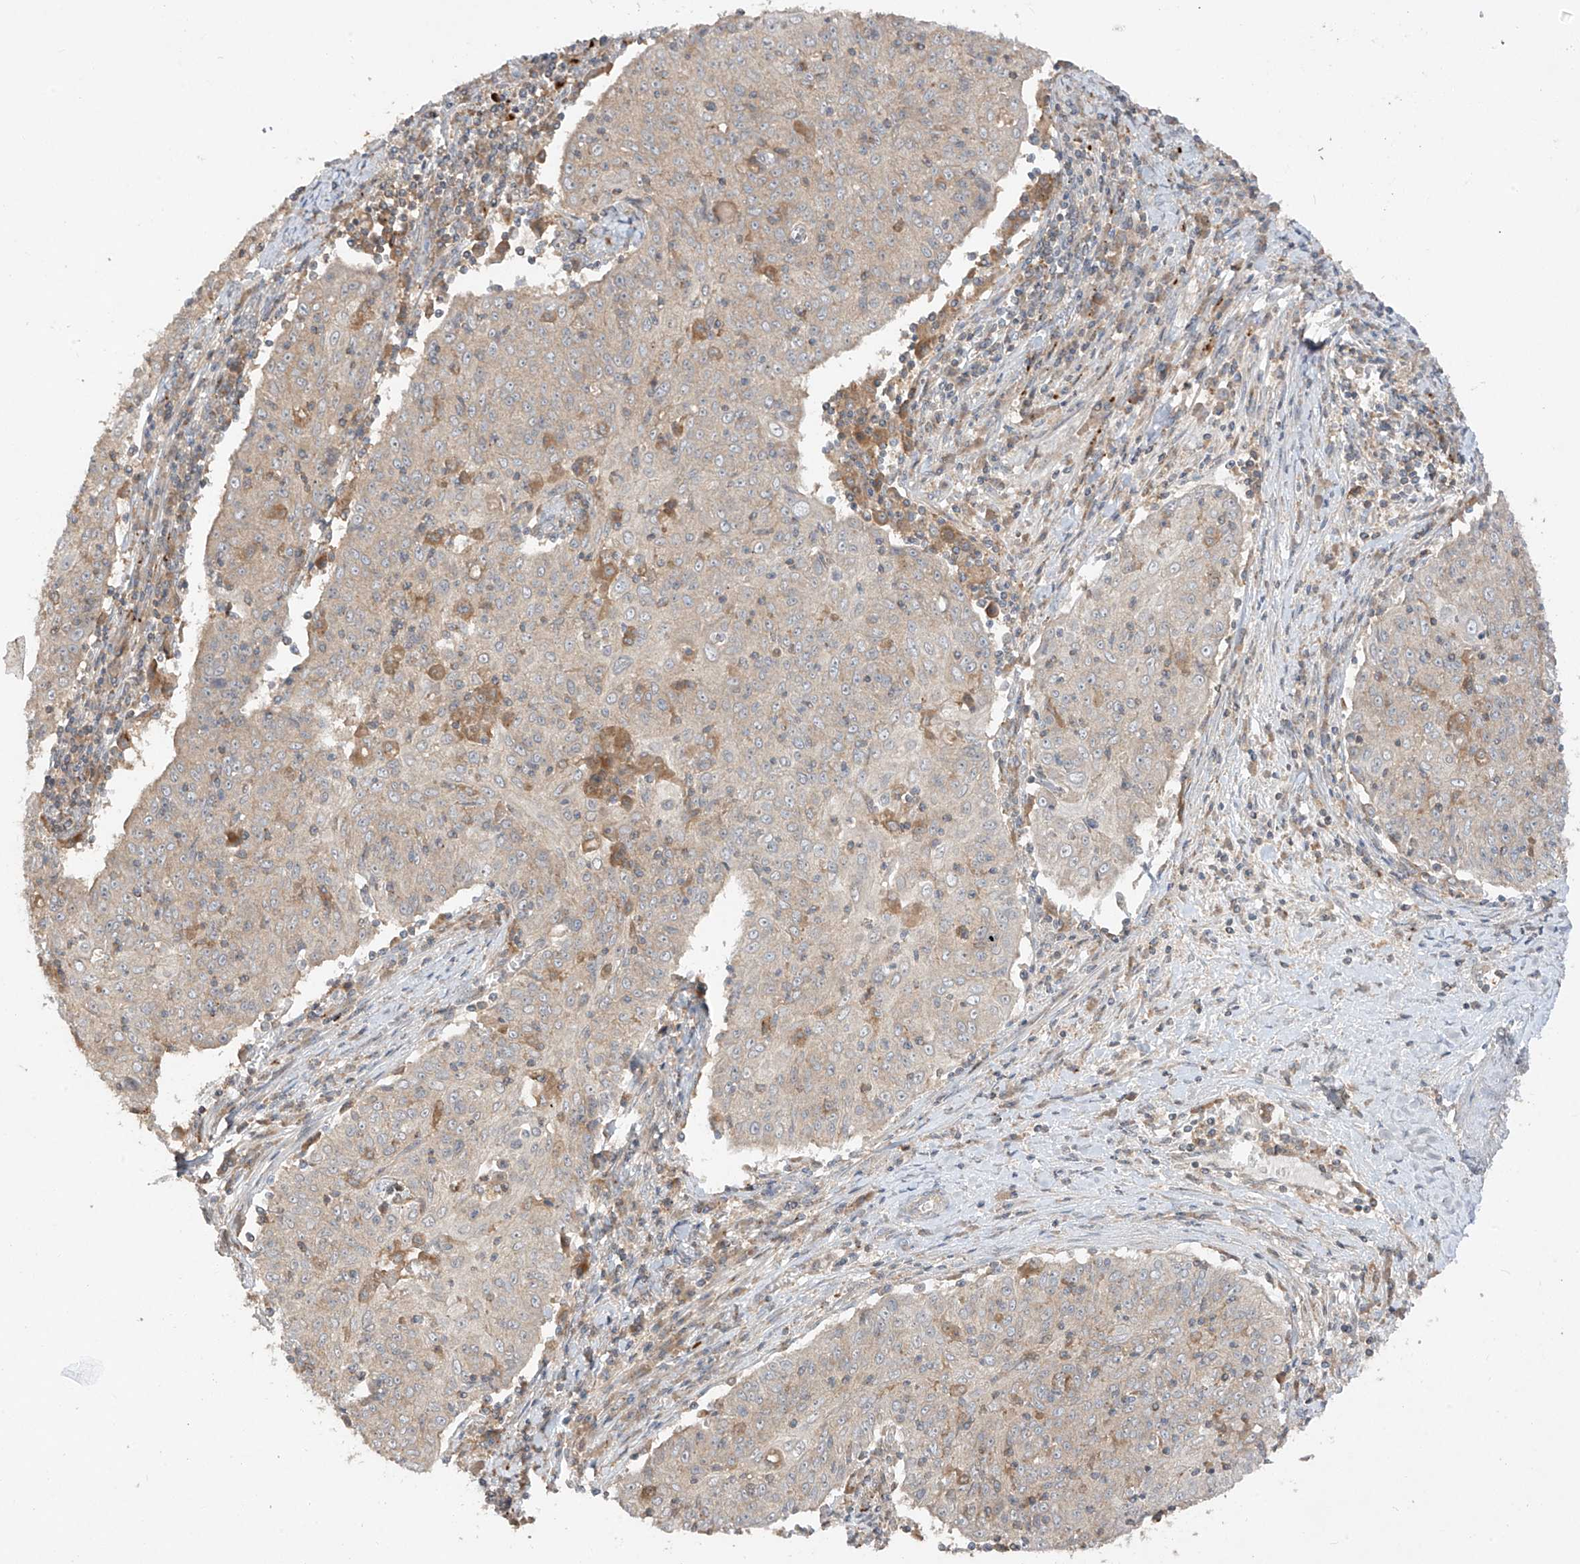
{"staining": {"intensity": "weak", "quantity": "25%-75%", "location": "cytoplasmic/membranous"}, "tissue": "cervical cancer", "cell_type": "Tumor cells", "image_type": "cancer", "snomed": [{"axis": "morphology", "description": "Squamous cell carcinoma, NOS"}, {"axis": "topography", "description": "Cervix"}], "caption": "Cervical squamous cell carcinoma tissue demonstrates weak cytoplasmic/membranous staining in approximately 25%-75% of tumor cells, visualized by immunohistochemistry.", "gene": "LDAH", "patient": {"sex": "female", "age": 48}}